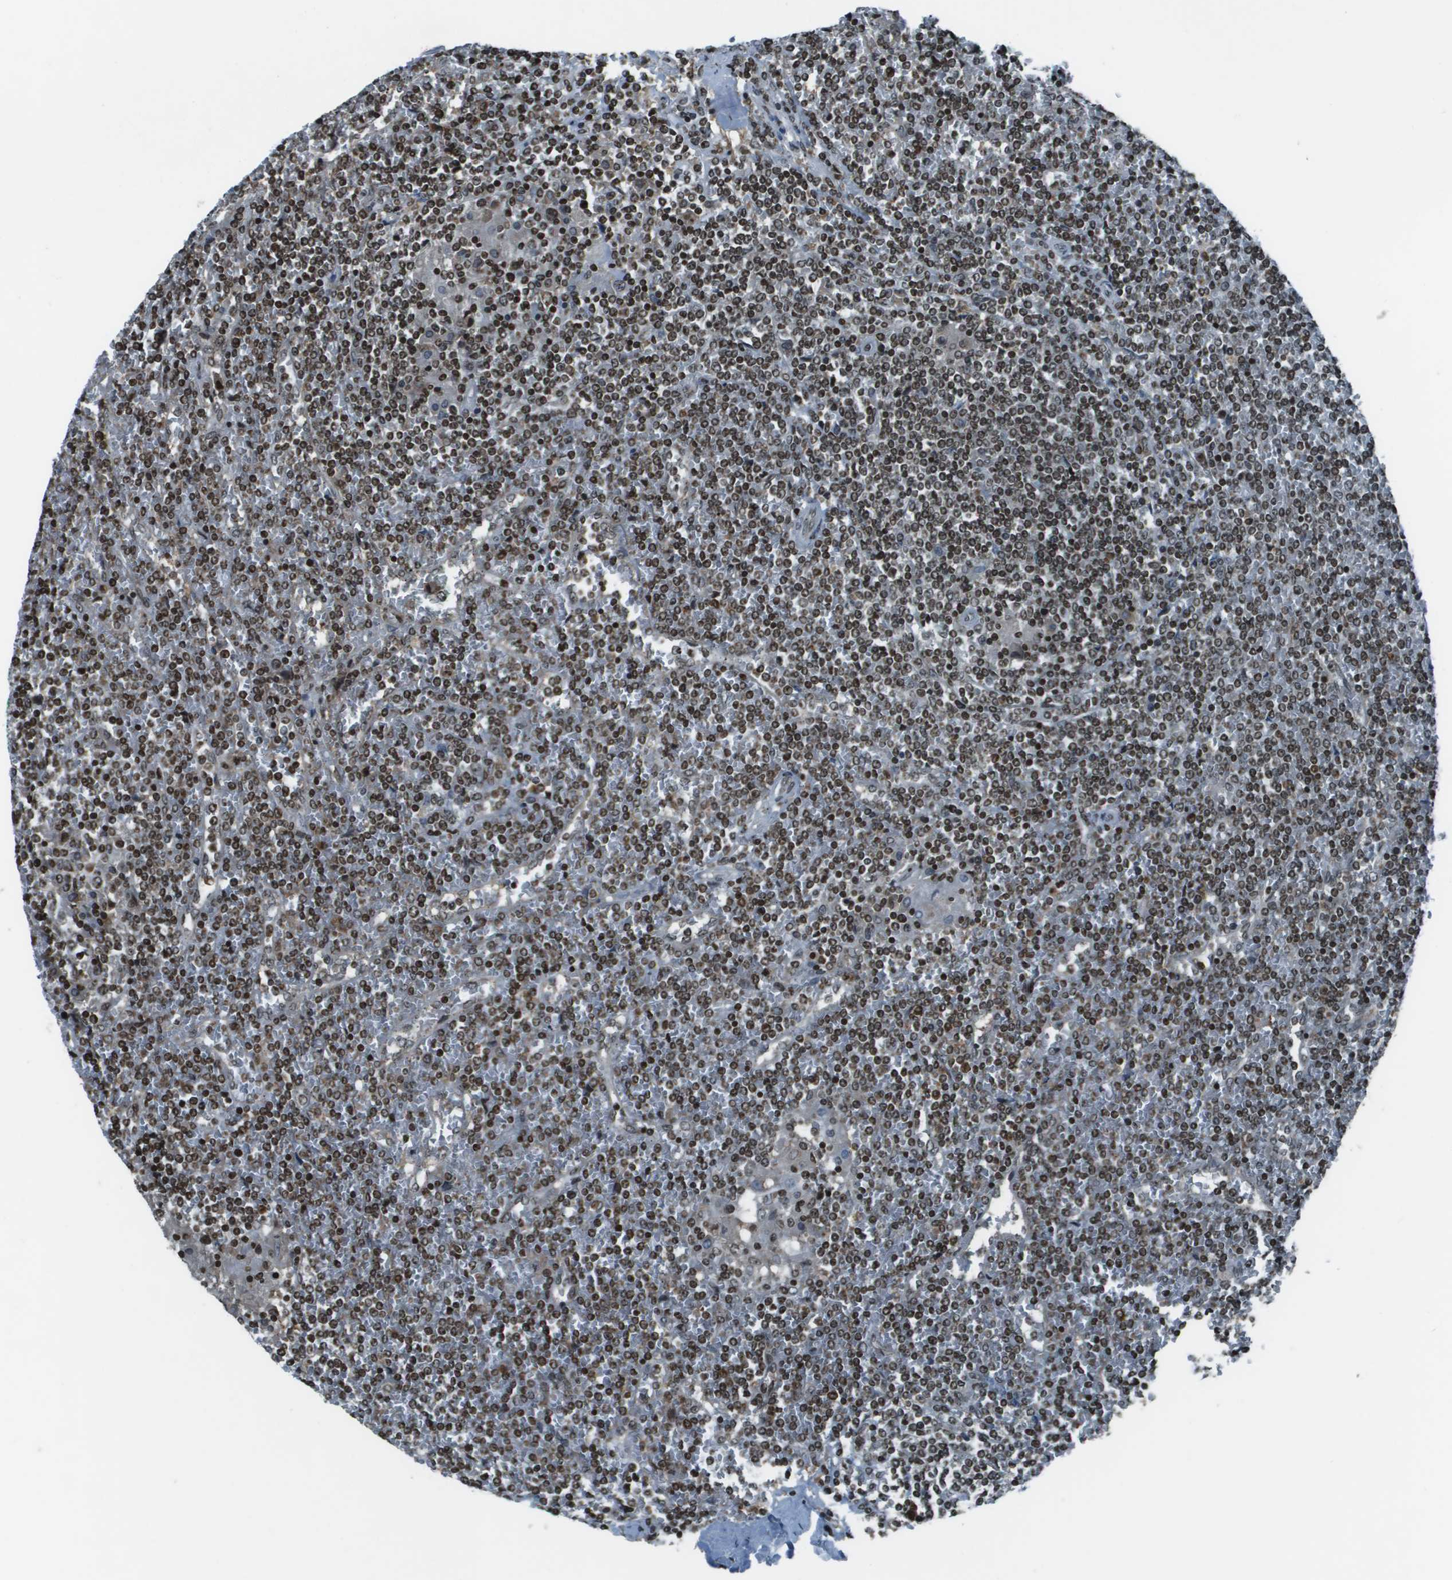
{"staining": {"intensity": "strong", "quantity": ">75%", "location": "nuclear"}, "tissue": "lymphoma", "cell_type": "Tumor cells", "image_type": "cancer", "snomed": [{"axis": "morphology", "description": "Malignant lymphoma, non-Hodgkin's type, Low grade"}, {"axis": "topography", "description": "Spleen"}], "caption": "Malignant lymphoma, non-Hodgkin's type (low-grade) was stained to show a protein in brown. There is high levels of strong nuclear staining in about >75% of tumor cells. (DAB IHC, brown staining for protein, blue staining for nuclei).", "gene": "CXCL12", "patient": {"sex": "female", "age": 19}}